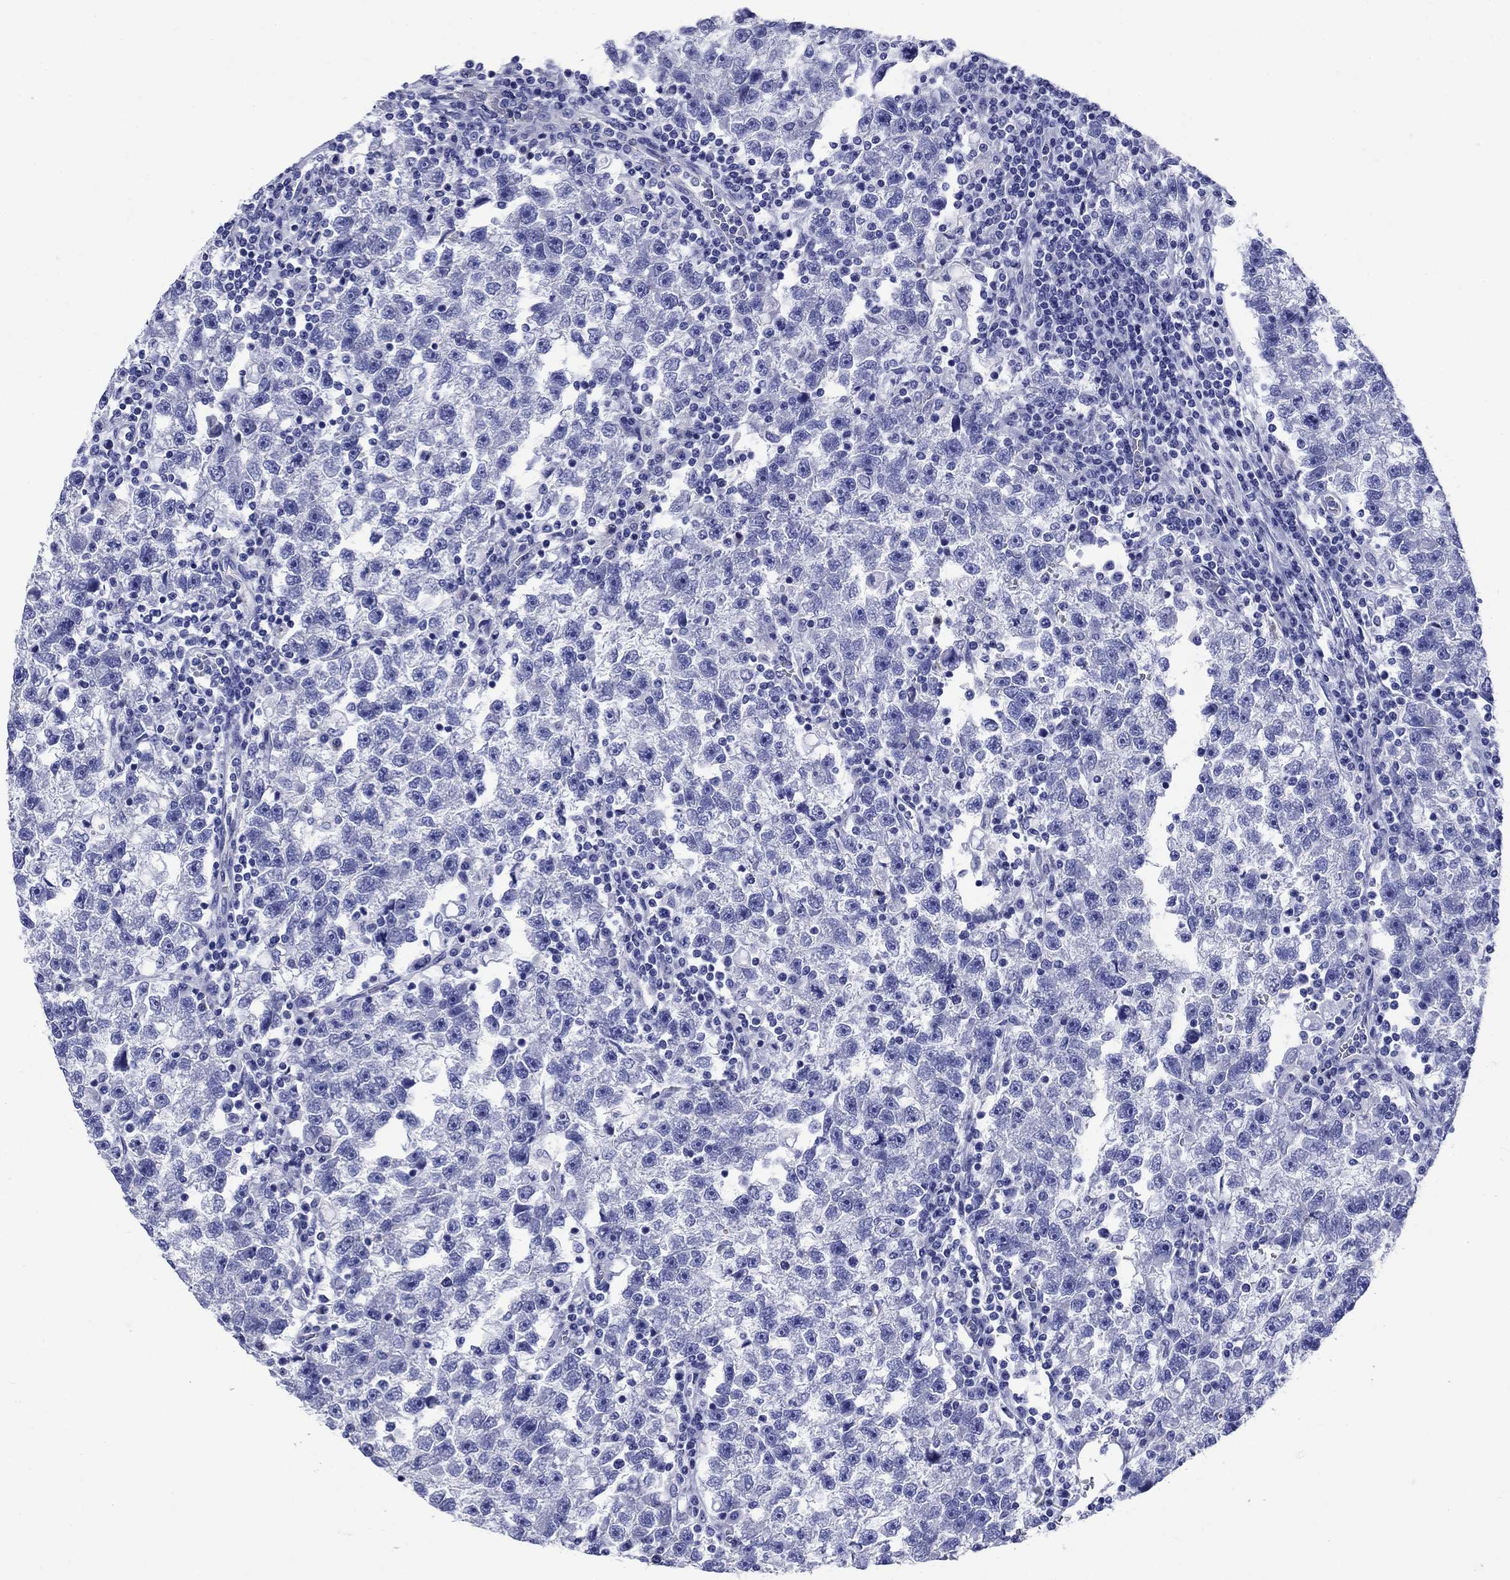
{"staining": {"intensity": "negative", "quantity": "none", "location": "none"}, "tissue": "testis cancer", "cell_type": "Tumor cells", "image_type": "cancer", "snomed": [{"axis": "morphology", "description": "Seminoma, NOS"}, {"axis": "topography", "description": "Testis"}], "caption": "This is a image of immunohistochemistry staining of seminoma (testis), which shows no staining in tumor cells.", "gene": "SLC1A2", "patient": {"sex": "male", "age": 47}}